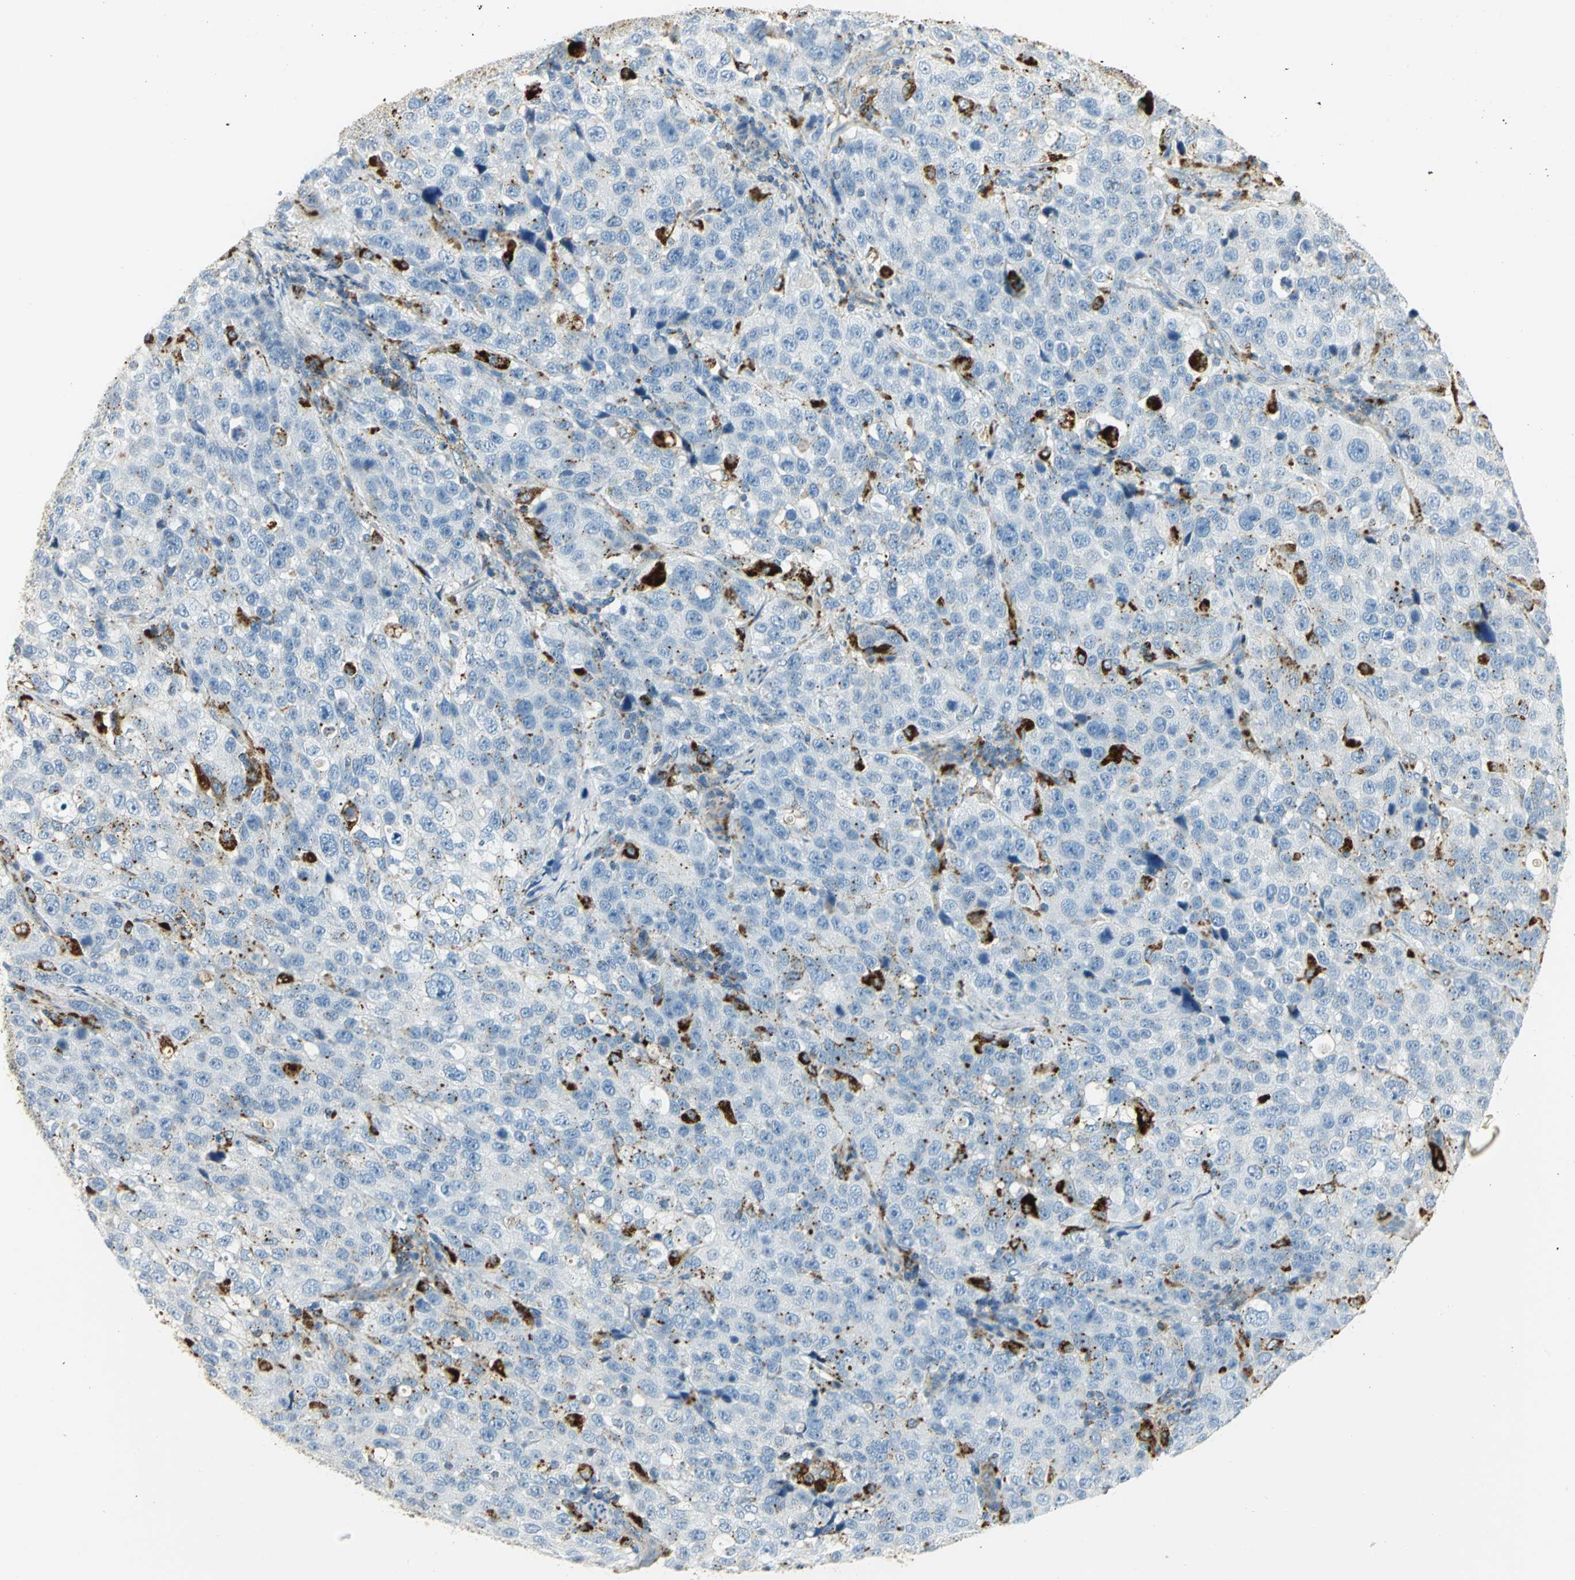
{"staining": {"intensity": "strong", "quantity": "<25%", "location": "cytoplasmic/membranous"}, "tissue": "stomach cancer", "cell_type": "Tumor cells", "image_type": "cancer", "snomed": [{"axis": "morphology", "description": "Normal tissue, NOS"}, {"axis": "morphology", "description": "Adenocarcinoma, NOS"}, {"axis": "topography", "description": "Stomach"}], "caption": "An image of stomach cancer stained for a protein exhibits strong cytoplasmic/membranous brown staining in tumor cells.", "gene": "ARSA", "patient": {"sex": "male", "age": 48}}